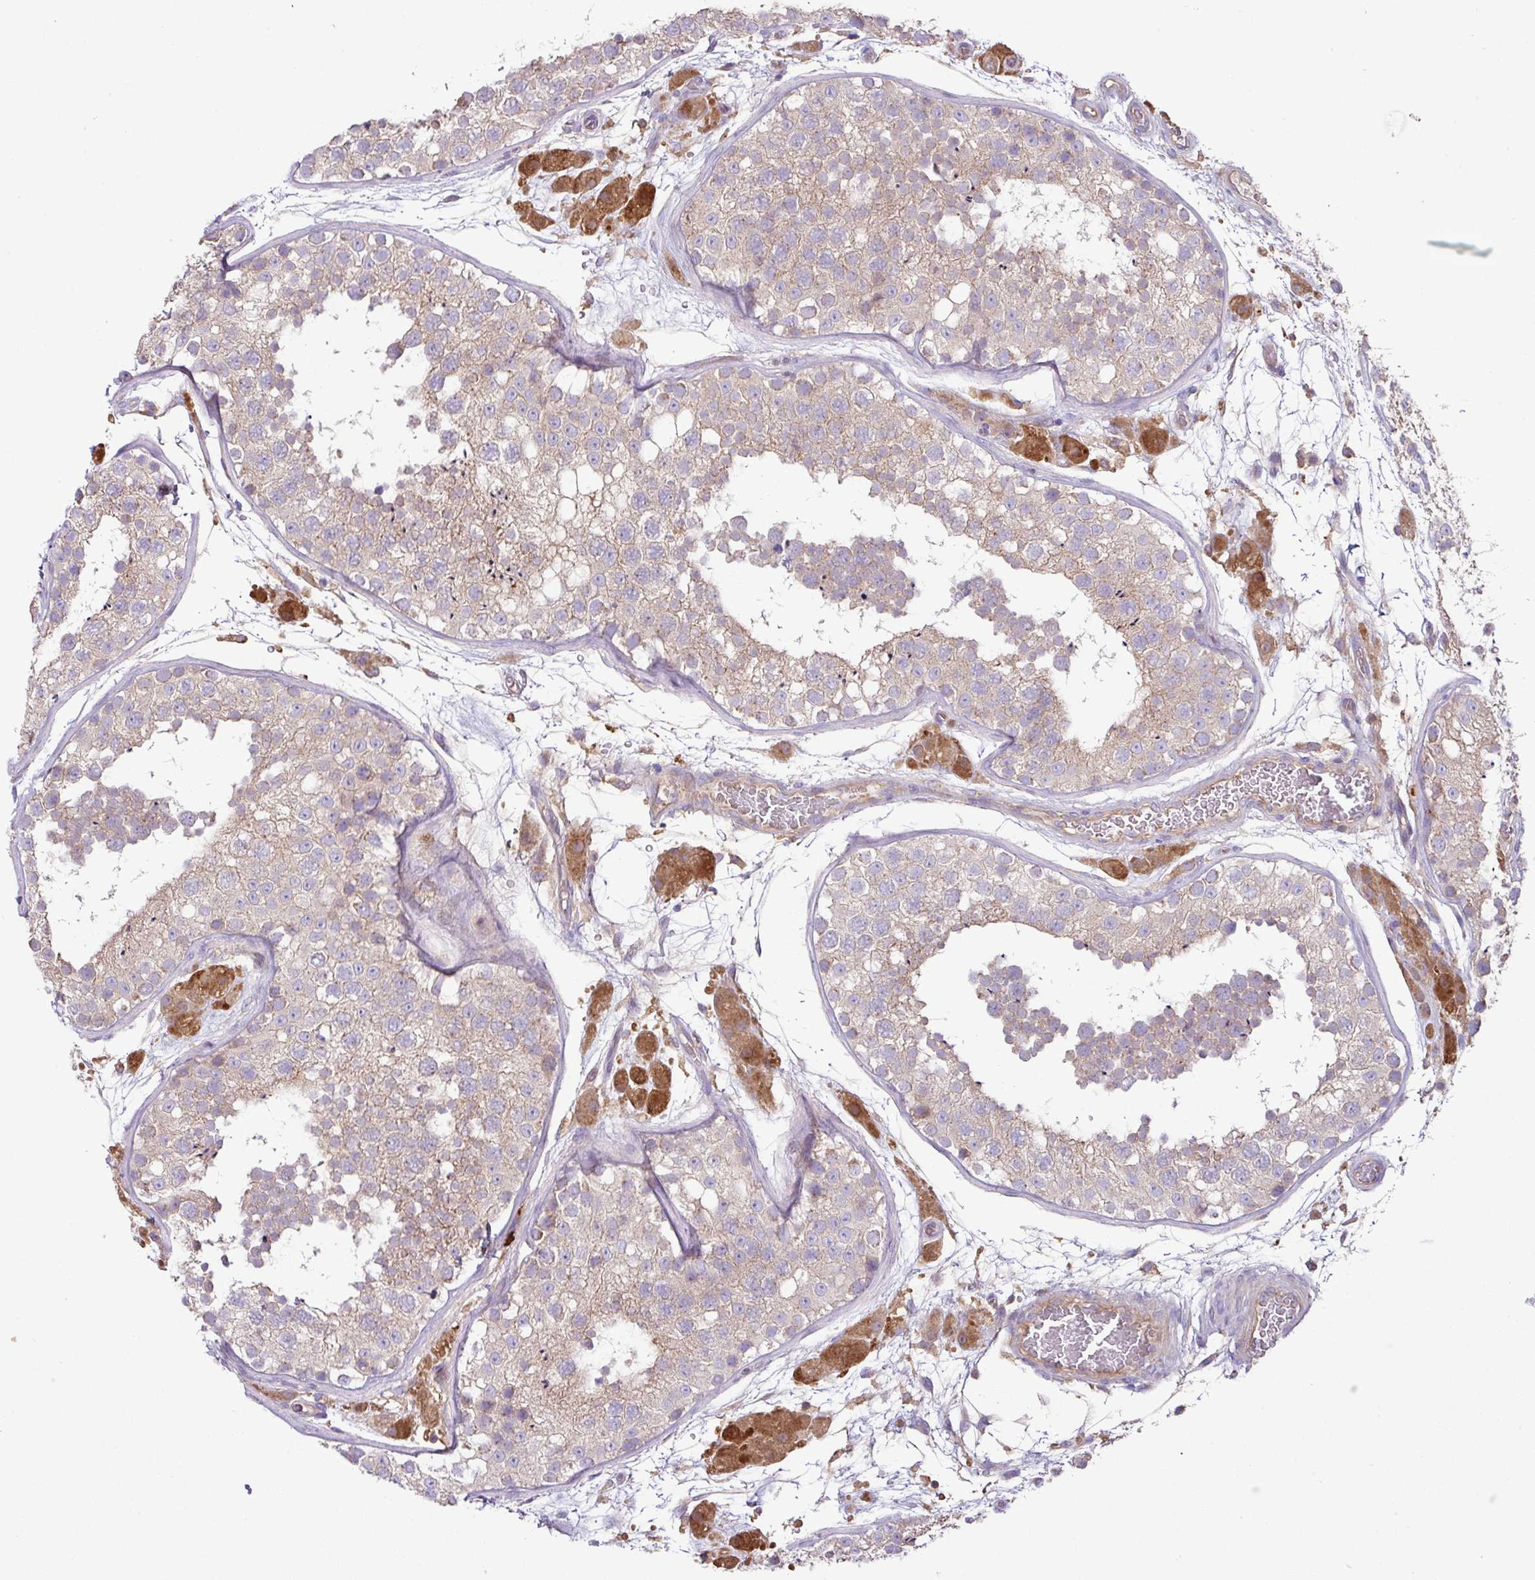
{"staining": {"intensity": "weak", "quantity": "25%-75%", "location": "cytoplasmic/membranous"}, "tissue": "testis", "cell_type": "Cells in seminiferous ducts", "image_type": "normal", "snomed": [{"axis": "morphology", "description": "Normal tissue, NOS"}, {"axis": "topography", "description": "Testis"}], "caption": "An IHC image of normal tissue is shown. Protein staining in brown labels weak cytoplasmic/membranous positivity in testis within cells in seminiferous ducts.", "gene": "RIC1", "patient": {"sex": "male", "age": 26}}